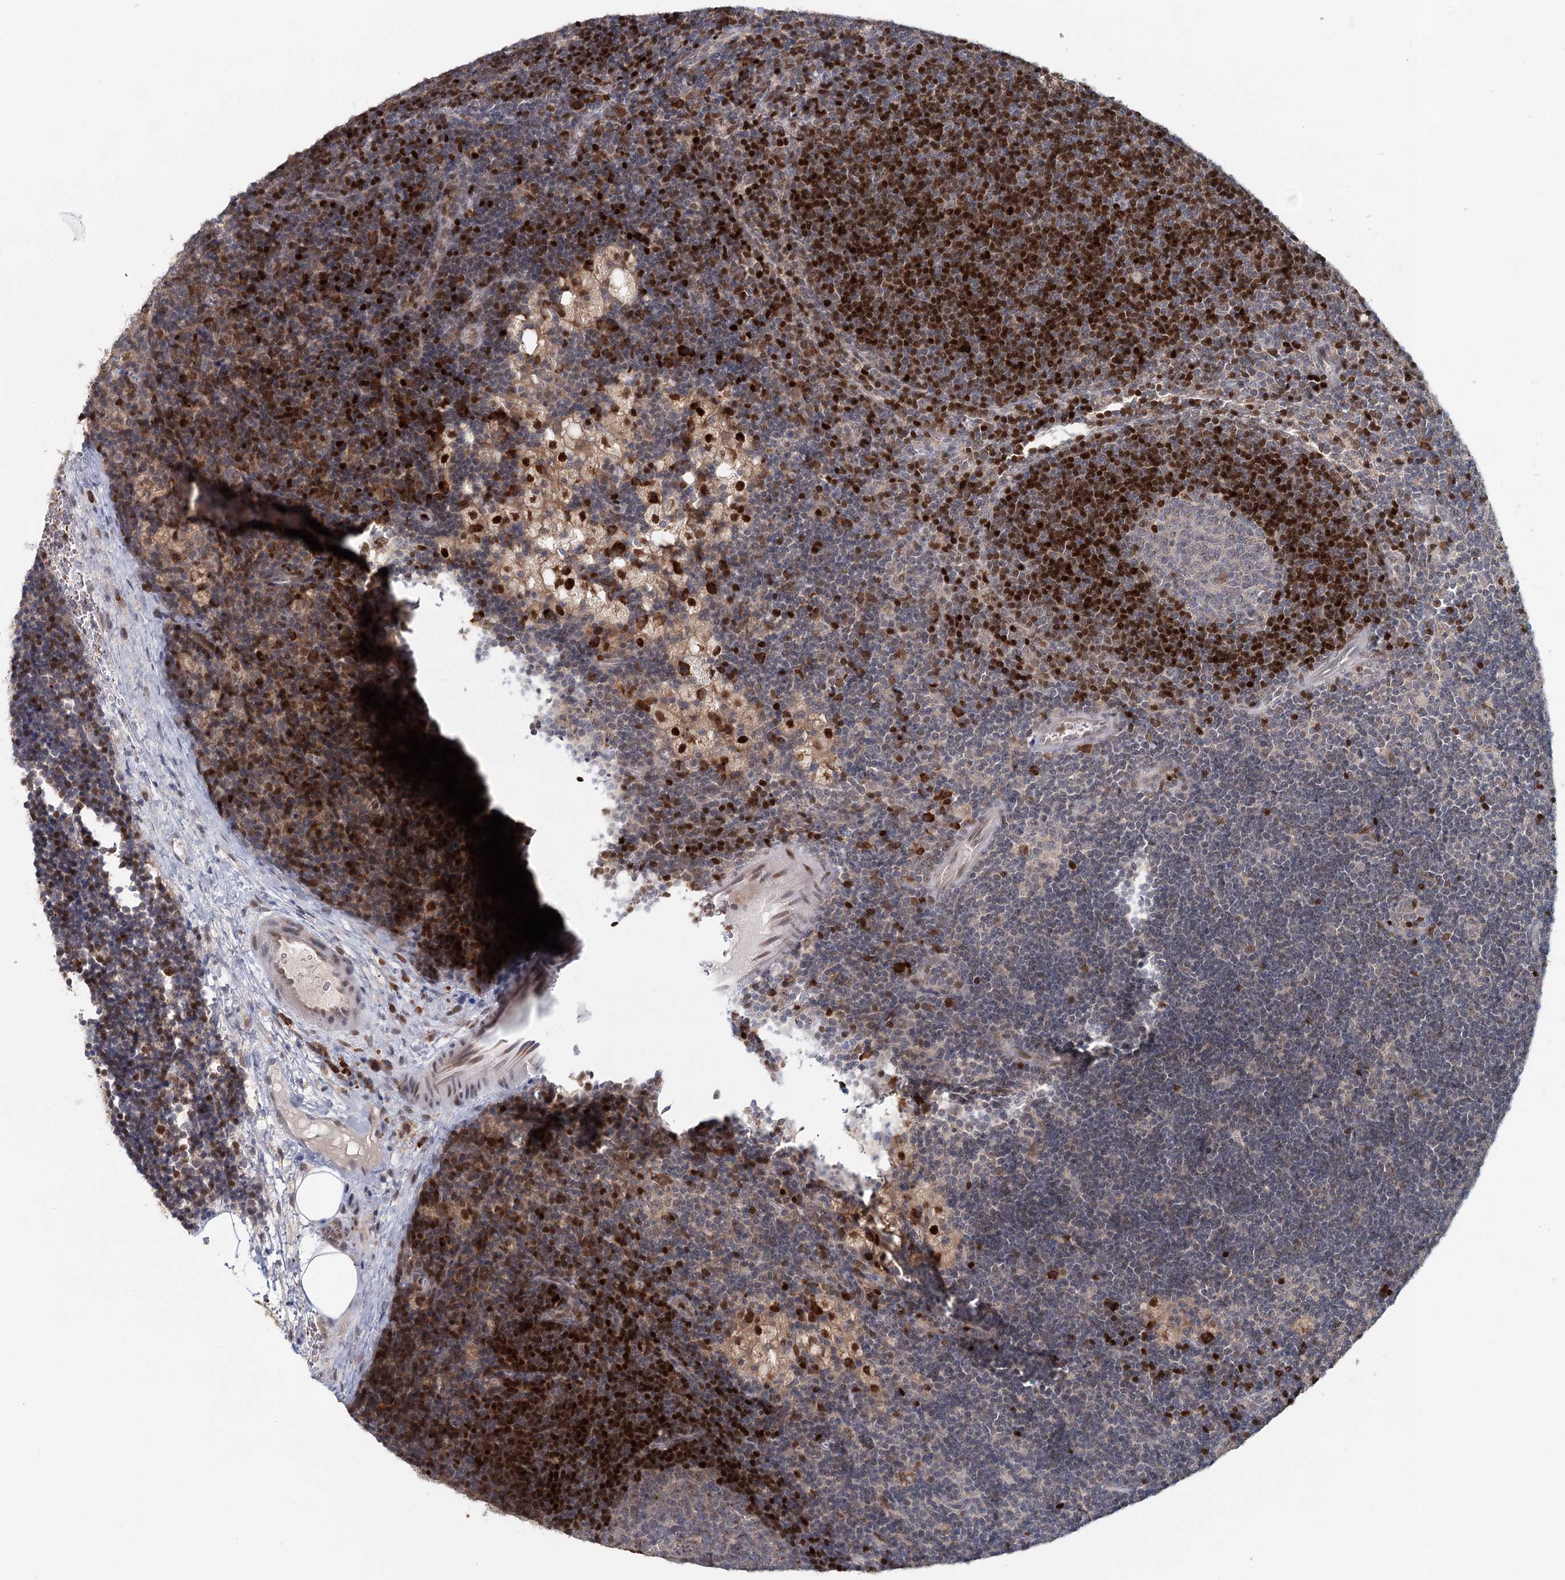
{"staining": {"intensity": "negative", "quantity": "none", "location": "none"}, "tissue": "lymph node", "cell_type": "Germinal center cells", "image_type": "normal", "snomed": [{"axis": "morphology", "description": "Normal tissue, NOS"}, {"axis": "topography", "description": "Lymph node"}], "caption": "There is no significant expression in germinal center cells of lymph node. (DAB immunohistochemistry, high magnification).", "gene": "ADK", "patient": {"sex": "male", "age": 24}}